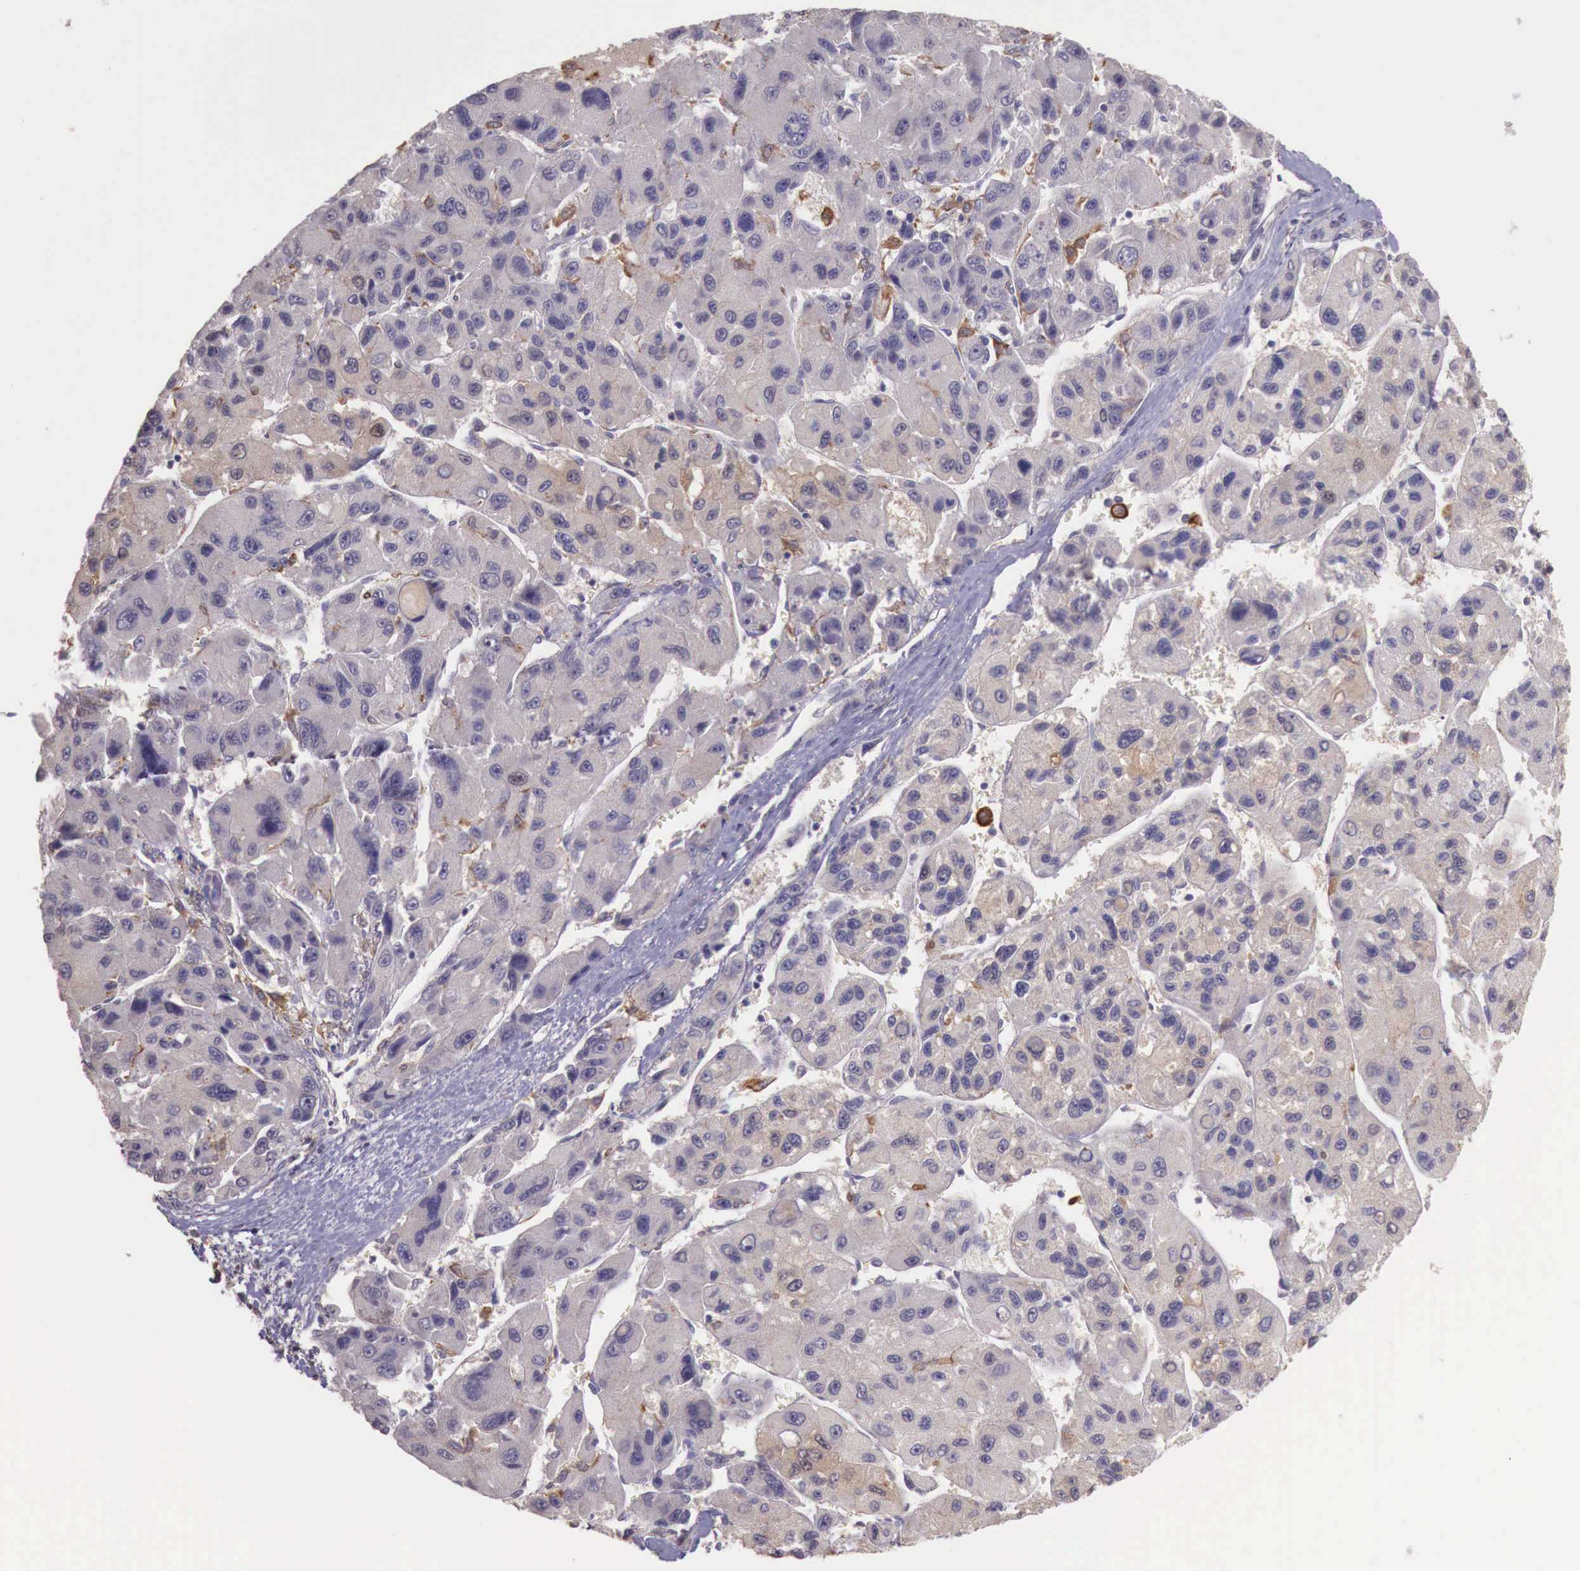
{"staining": {"intensity": "weak", "quantity": "<25%", "location": "cytoplasmic/membranous"}, "tissue": "liver cancer", "cell_type": "Tumor cells", "image_type": "cancer", "snomed": [{"axis": "morphology", "description": "Carcinoma, Hepatocellular, NOS"}, {"axis": "topography", "description": "Liver"}], "caption": "Tumor cells show no significant protein positivity in liver cancer.", "gene": "CHRDL1", "patient": {"sex": "male", "age": 64}}